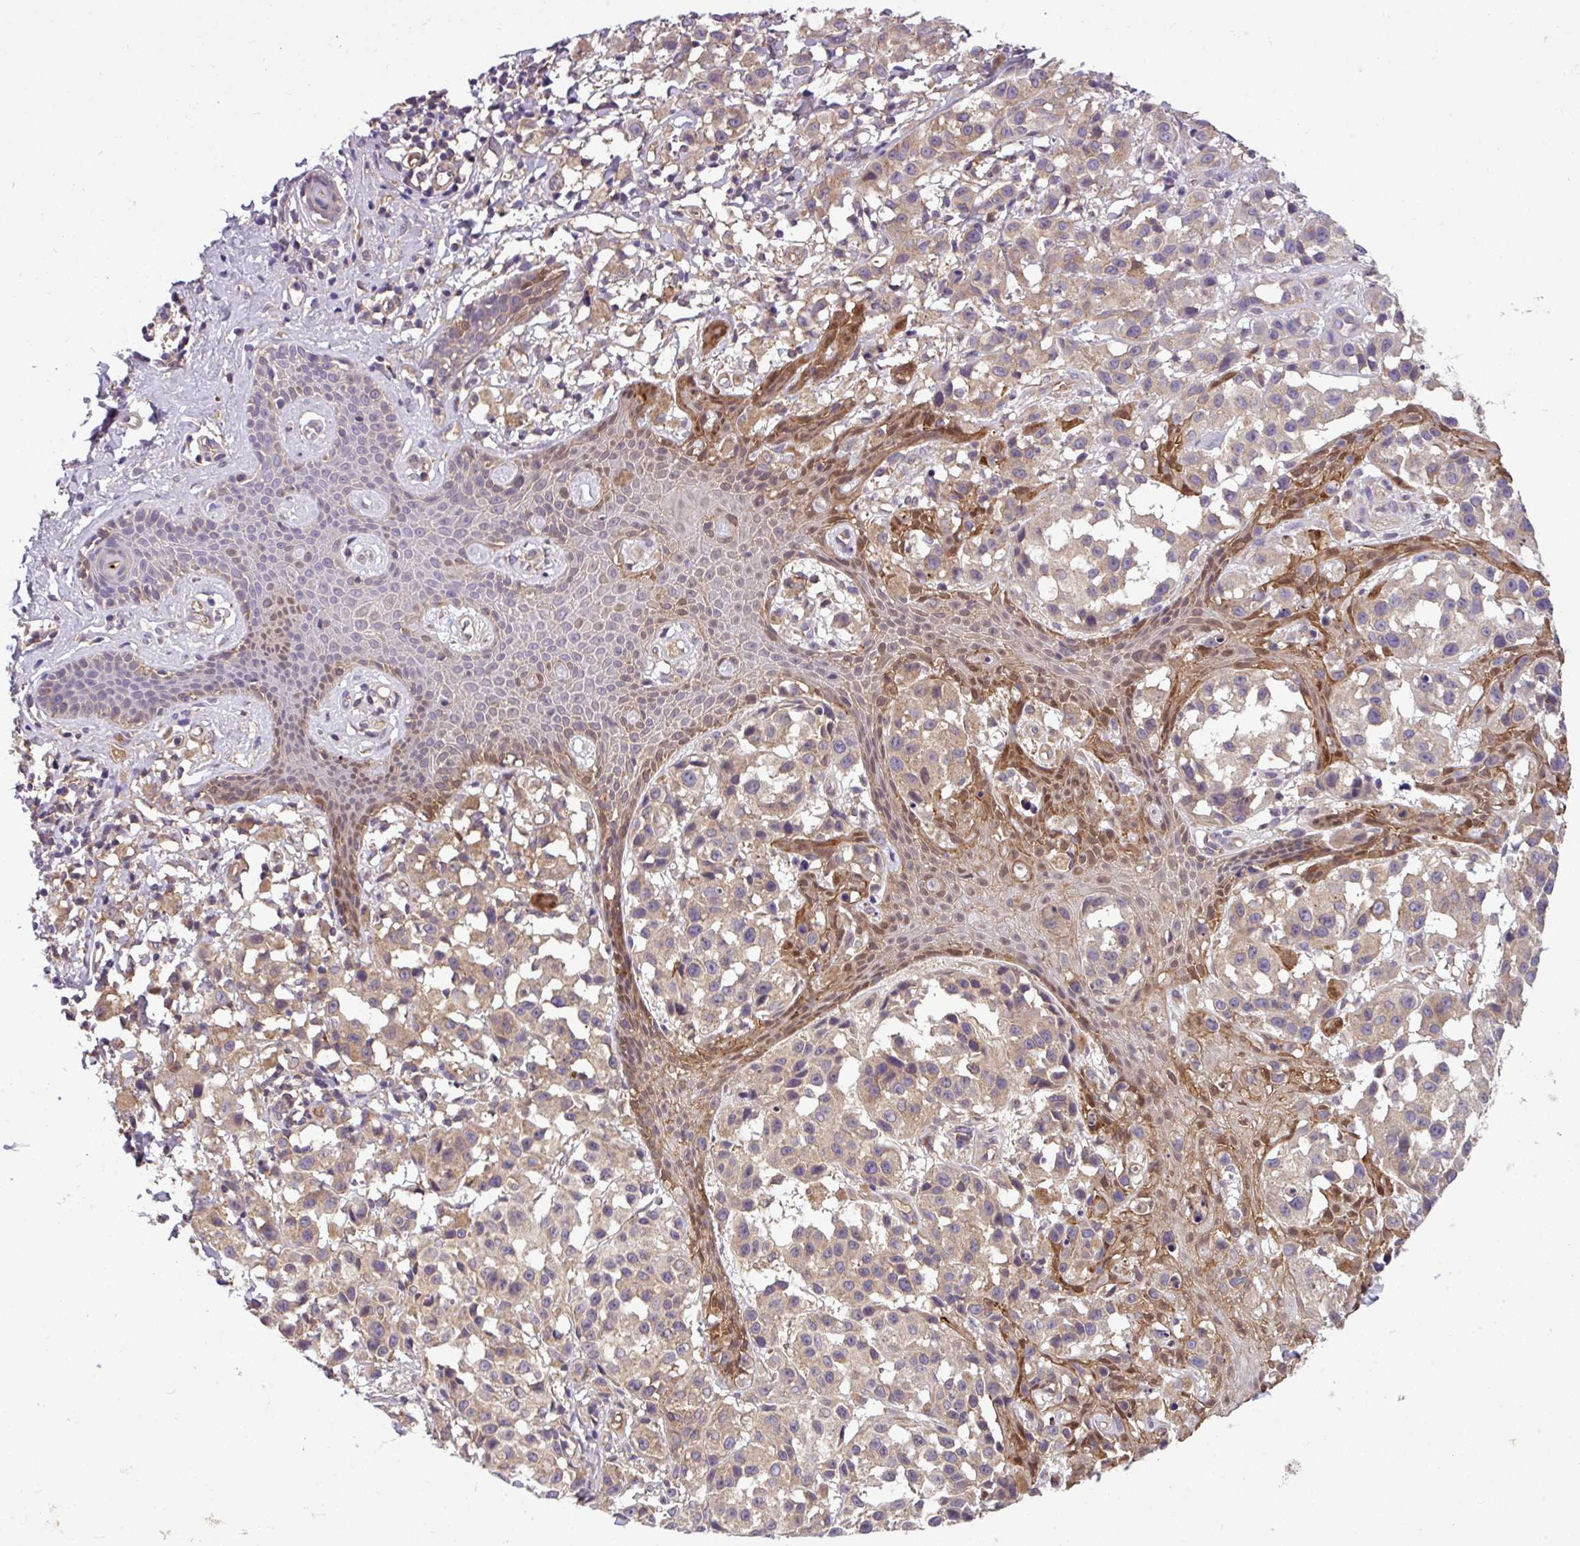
{"staining": {"intensity": "weak", "quantity": "25%-75%", "location": "cytoplasmic/membranous"}, "tissue": "melanoma", "cell_type": "Tumor cells", "image_type": "cancer", "snomed": [{"axis": "morphology", "description": "Malignant melanoma, NOS"}, {"axis": "topography", "description": "Skin"}], "caption": "A low amount of weak cytoplasmic/membranous staining is appreciated in about 25%-75% of tumor cells in malignant melanoma tissue.", "gene": "SLC23A2", "patient": {"sex": "male", "age": 39}}